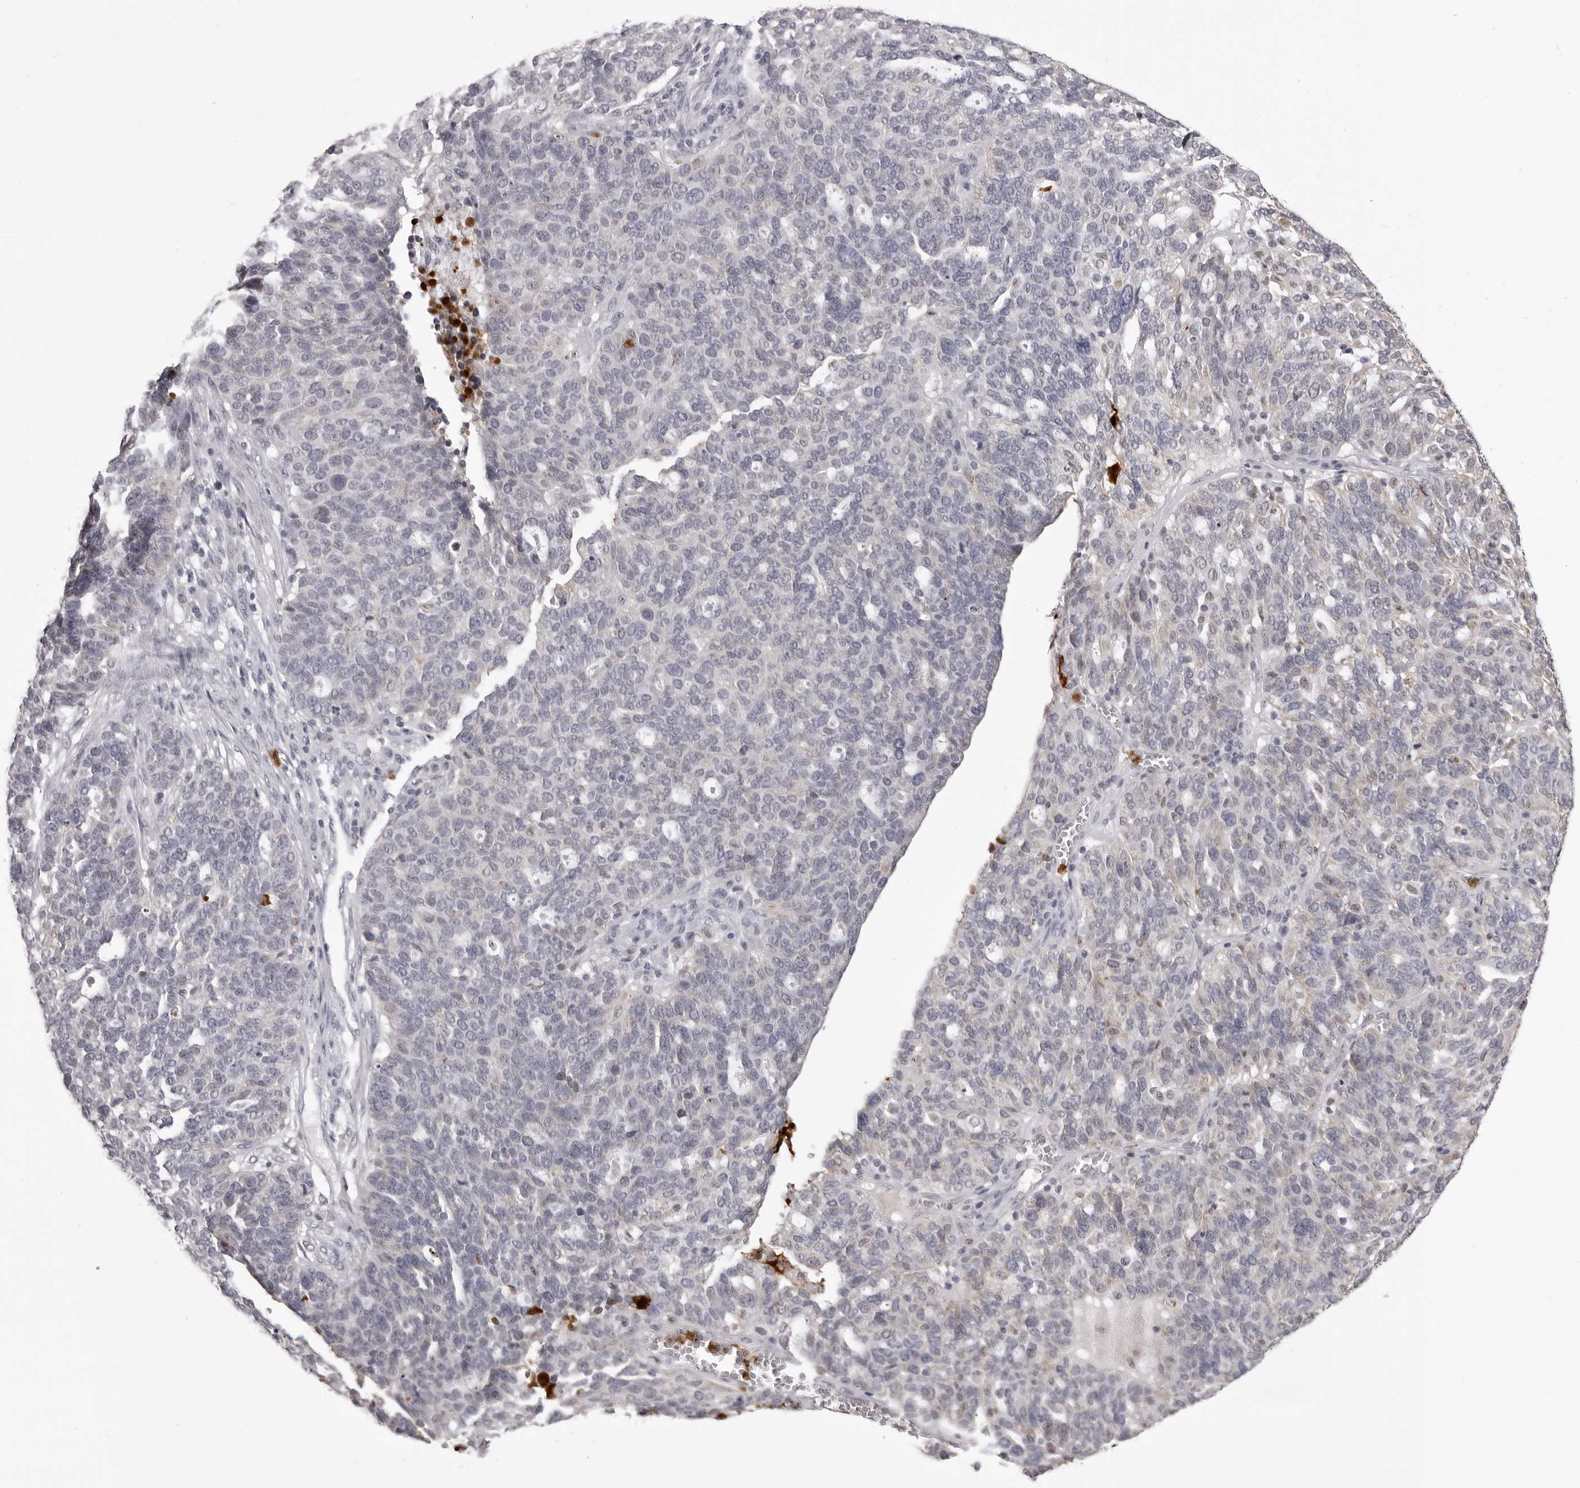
{"staining": {"intensity": "negative", "quantity": "none", "location": "none"}, "tissue": "ovarian cancer", "cell_type": "Tumor cells", "image_type": "cancer", "snomed": [{"axis": "morphology", "description": "Cystadenocarcinoma, serous, NOS"}, {"axis": "topography", "description": "Ovary"}], "caption": "This micrograph is of ovarian cancer (serous cystadenocarcinoma) stained with immunohistochemistry to label a protein in brown with the nuclei are counter-stained blue. There is no expression in tumor cells.", "gene": "IL31", "patient": {"sex": "female", "age": 59}}